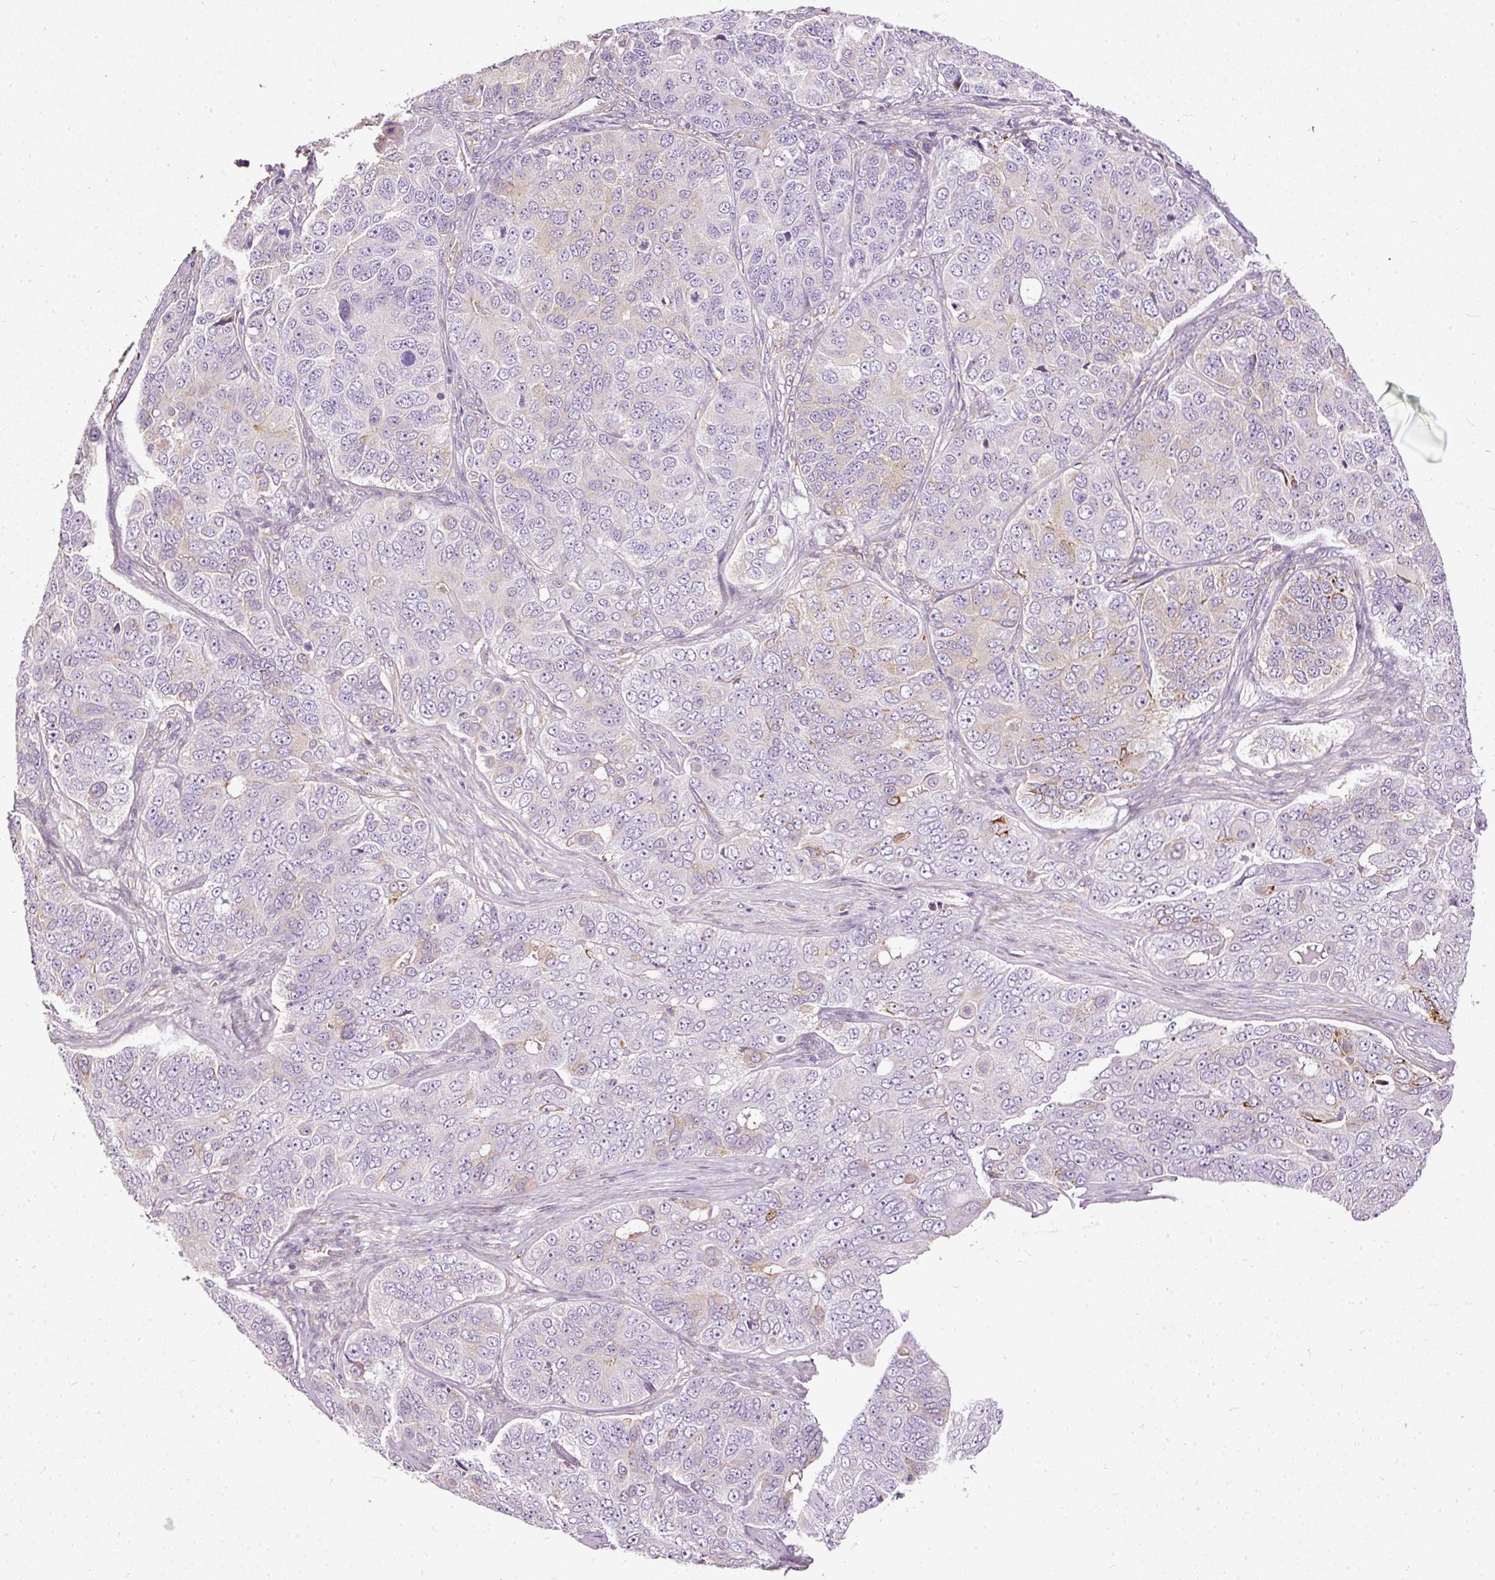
{"staining": {"intensity": "negative", "quantity": "none", "location": "none"}, "tissue": "ovarian cancer", "cell_type": "Tumor cells", "image_type": "cancer", "snomed": [{"axis": "morphology", "description": "Carcinoma, endometroid"}, {"axis": "topography", "description": "Ovary"}], "caption": "IHC image of human ovarian cancer (endometroid carcinoma) stained for a protein (brown), which exhibits no staining in tumor cells. (Immunohistochemistry (ihc), brightfield microscopy, high magnification).", "gene": "PAQR9", "patient": {"sex": "female", "age": 51}}